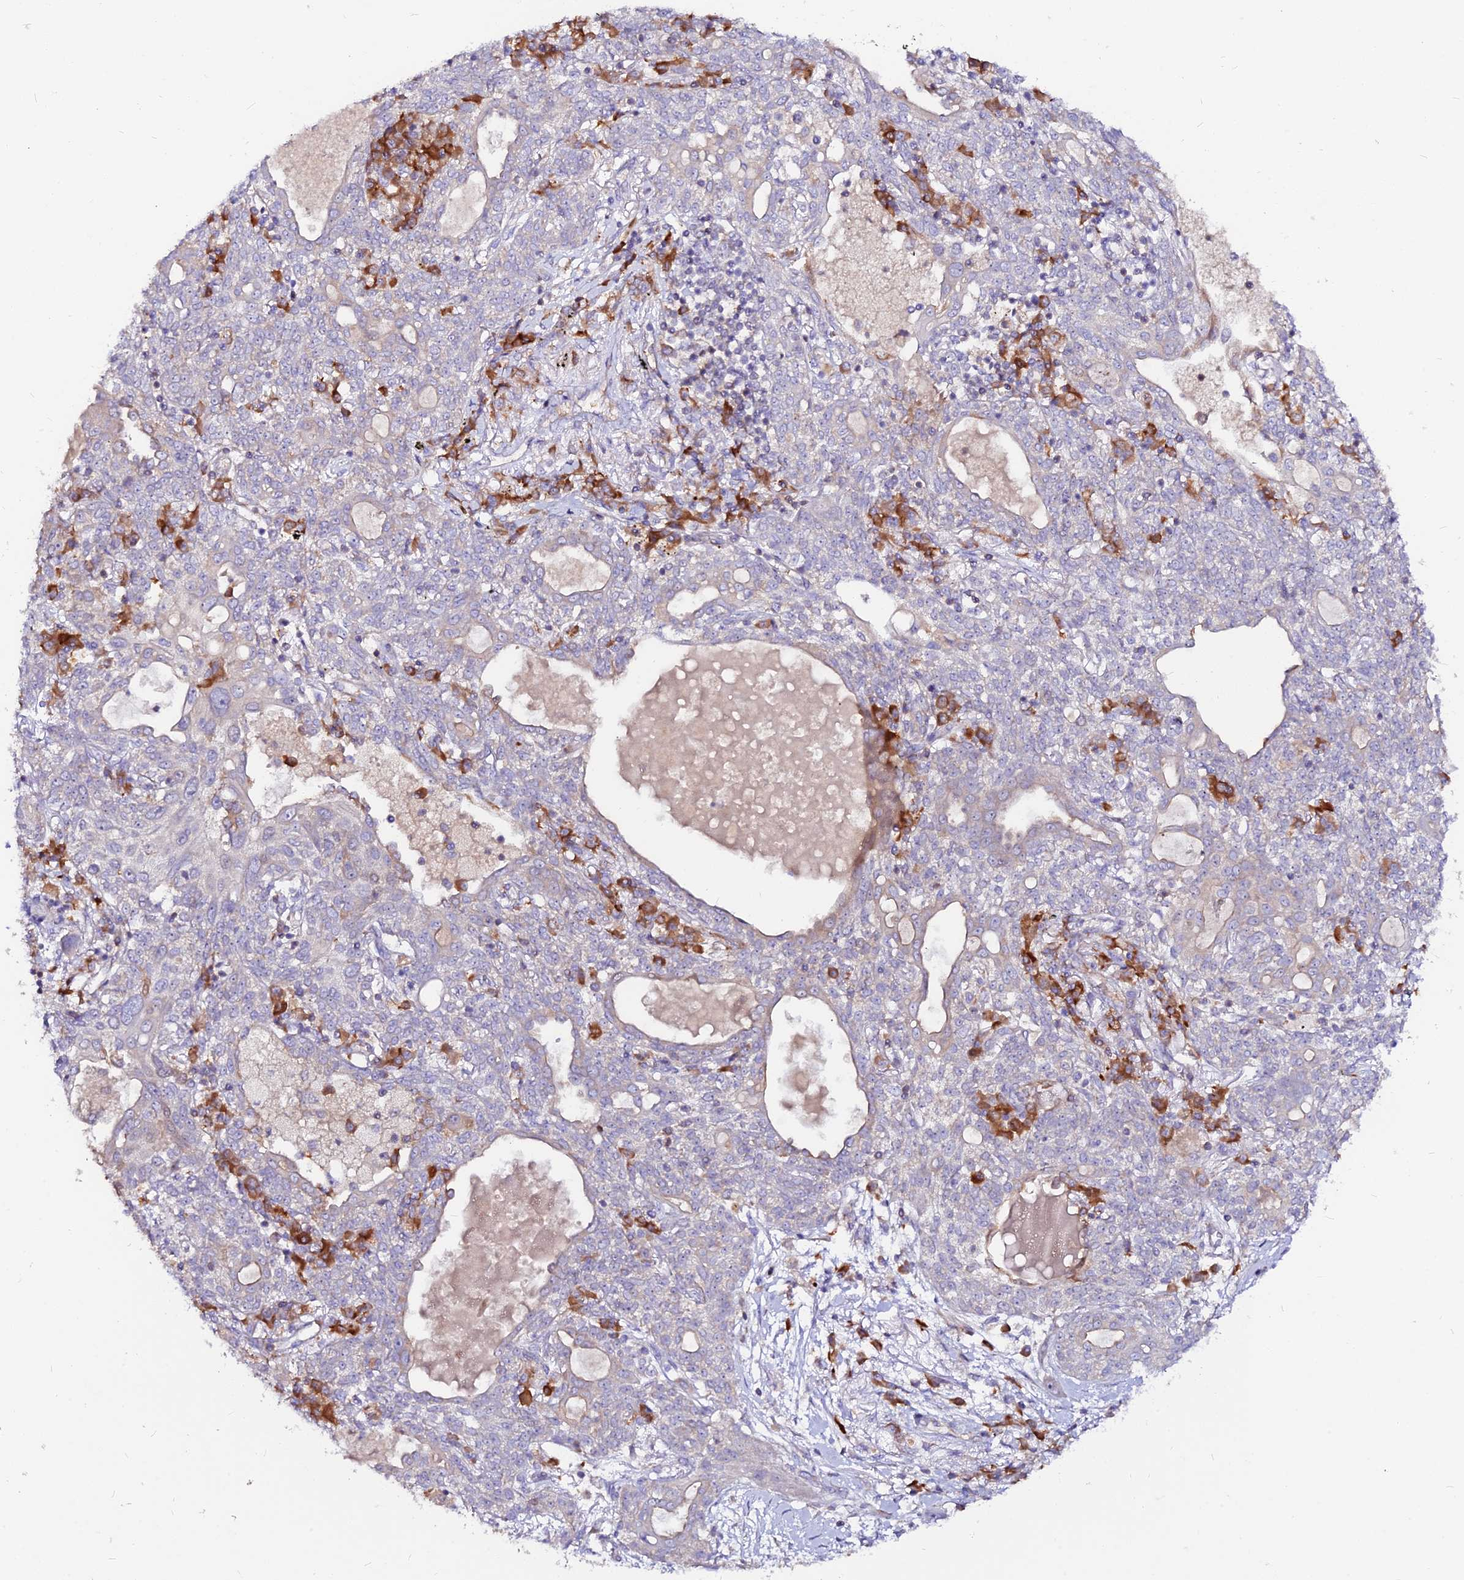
{"staining": {"intensity": "strong", "quantity": "<25%", "location": "cytoplasmic/membranous"}, "tissue": "lung cancer", "cell_type": "Tumor cells", "image_type": "cancer", "snomed": [{"axis": "morphology", "description": "Squamous cell carcinoma, NOS"}, {"axis": "topography", "description": "Lung"}], "caption": "Immunohistochemical staining of human lung cancer demonstrates medium levels of strong cytoplasmic/membranous protein positivity in about <25% of tumor cells.", "gene": "DENND2D", "patient": {"sex": "female", "age": 70}}